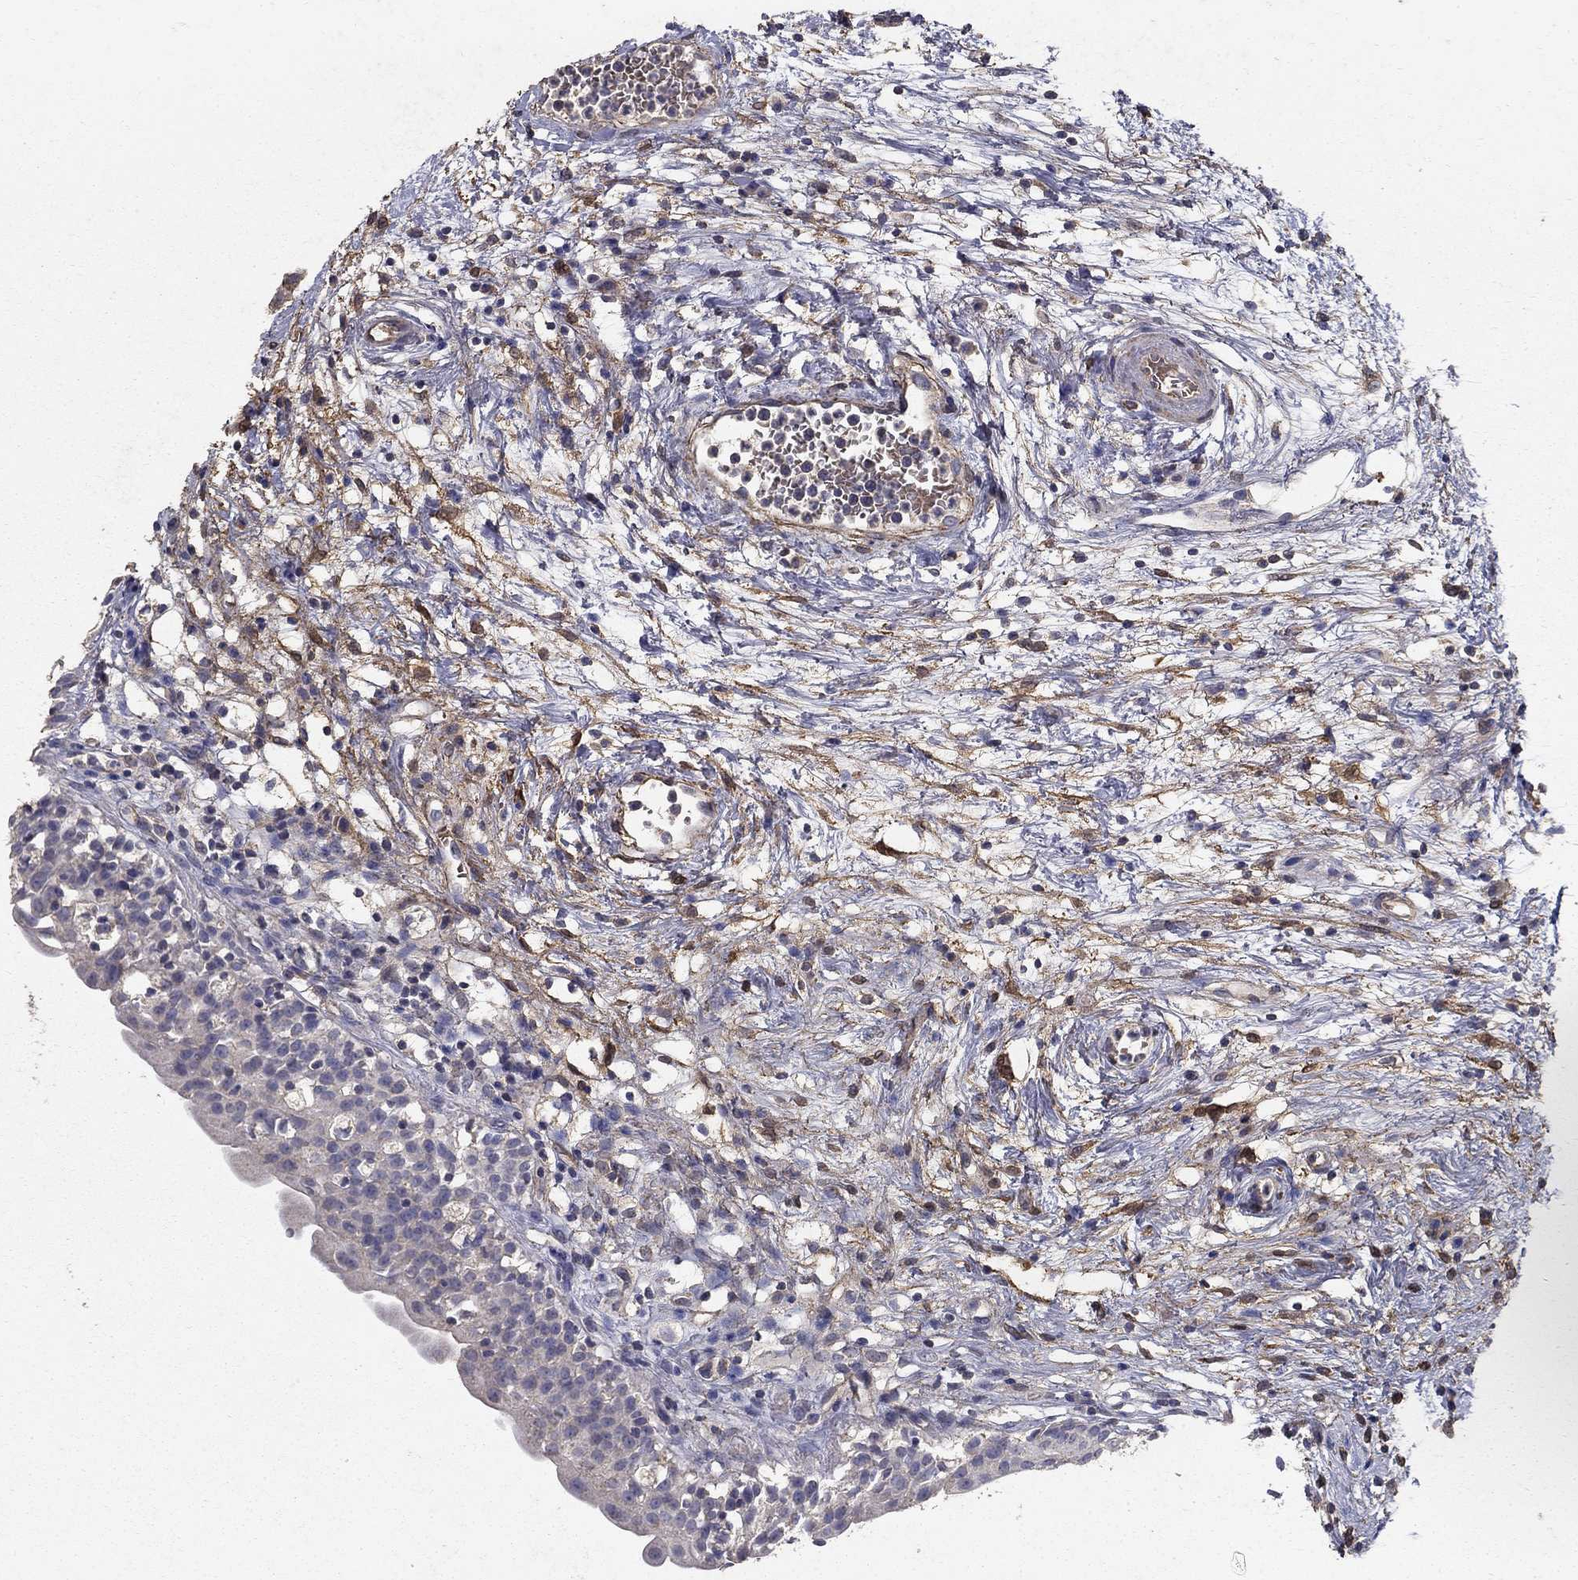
{"staining": {"intensity": "negative", "quantity": "none", "location": "none"}, "tissue": "urinary bladder", "cell_type": "Urothelial cells", "image_type": "normal", "snomed": [{"axis": "morphology", "description": "Normal tissue, NOS"}, {"axis": "topography", "description": "Urinary bladder"}], "caption": "IHC micrograph of unremarkable urinary bladder stained for a protein (brown), which reveals no expression in urothelial cells.", "gene": "MPP2", "patient": {"sex": "male", "age": 76}}